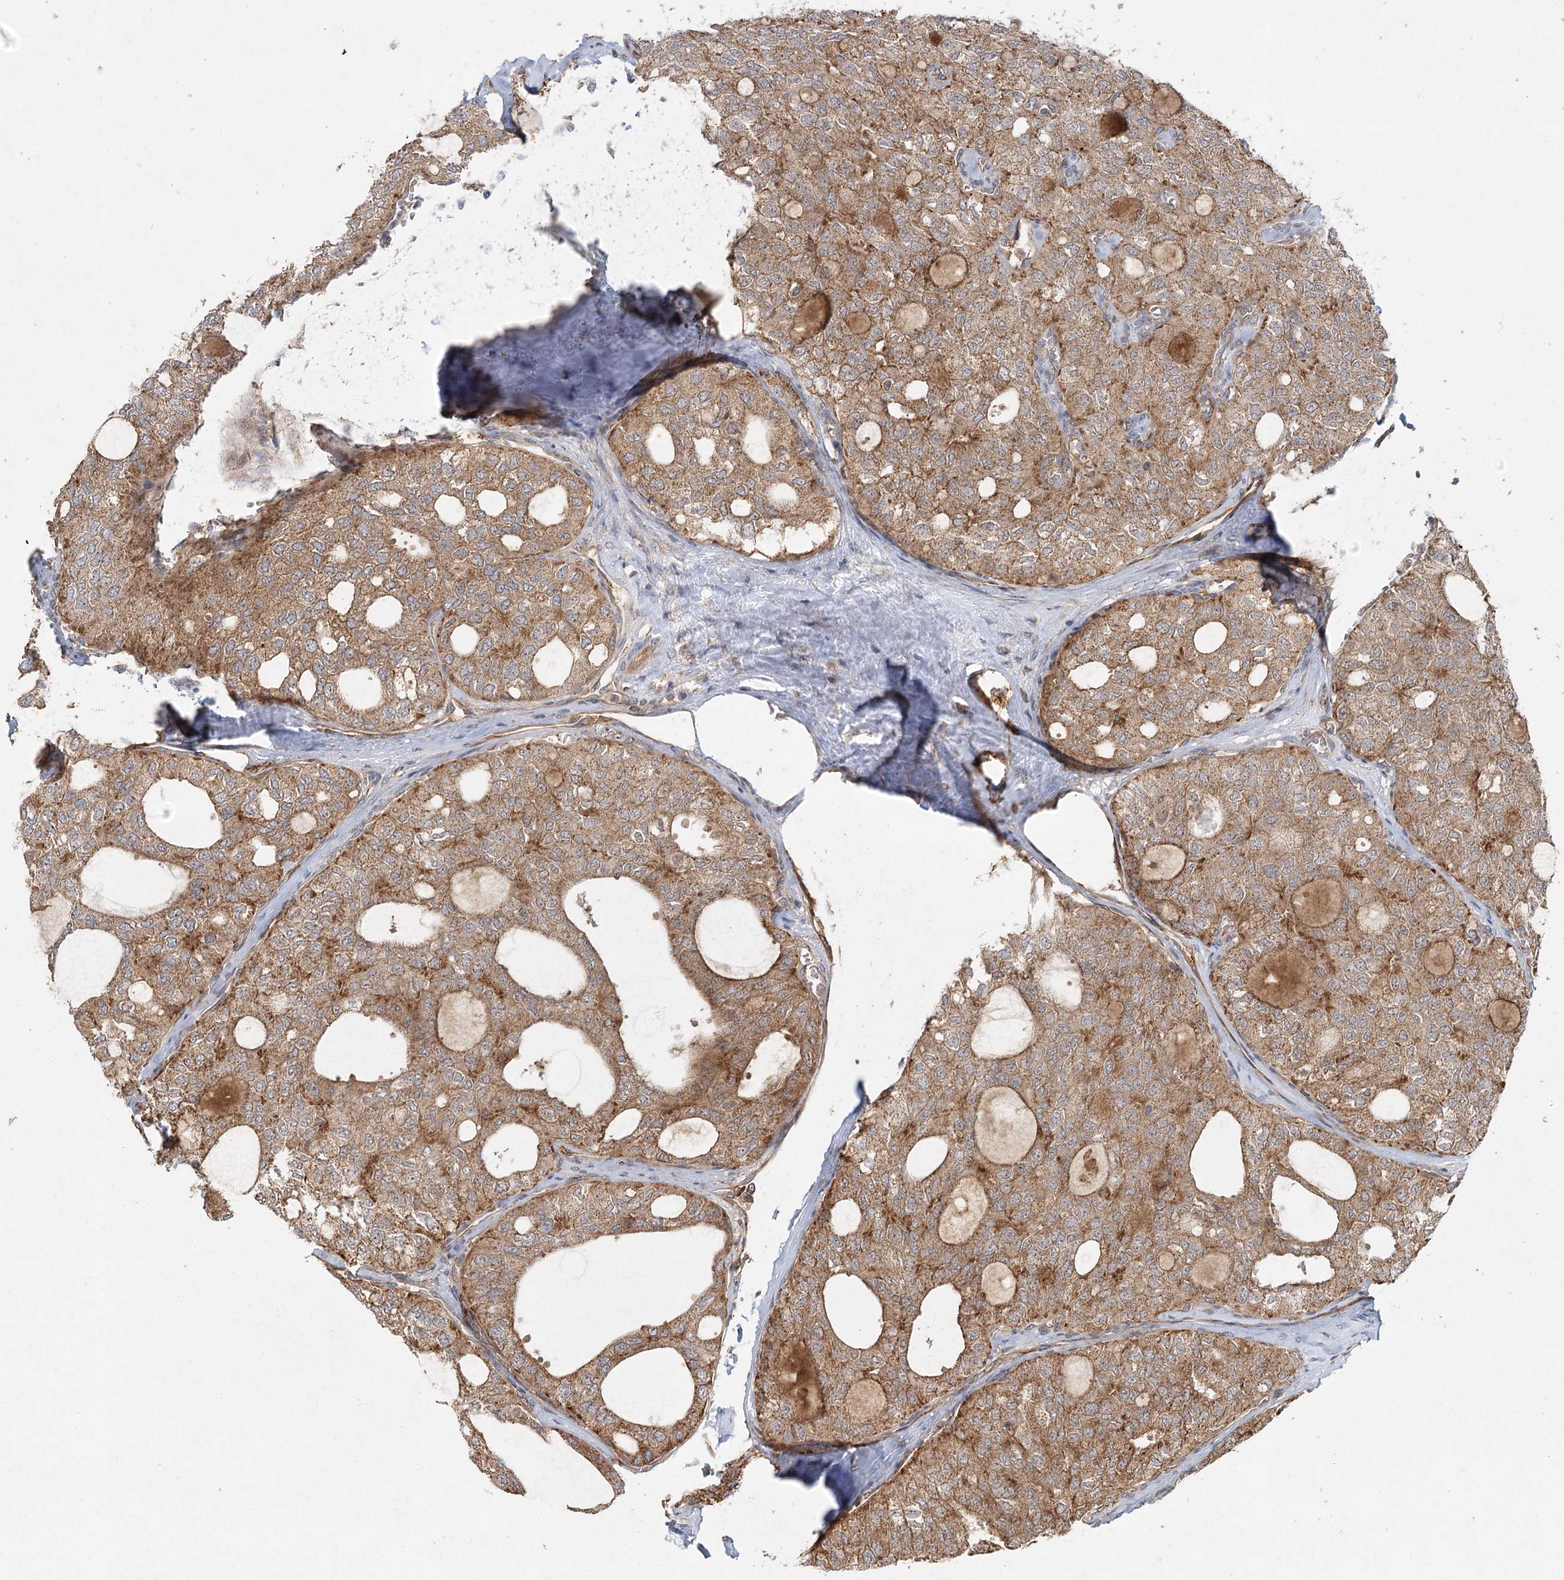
{"staining": {"intensity": "moderate", "quantity": ">75%", "location": "cytoplasmic/membranous"}, "tissue": "thyroid cancer", "cell_type": "Tumor cells", "image_type": "cancer", "snomed": [{"axis": "morphology", "description": "Follicular adenoma carcinoma, NOS"}, {"axis": "topography", "description": "Thyroid gland"}], "caption": "Thyroid follicular adenoma carcinoma stained with a brown dye displays moderate cytoplasmic/membranous positive positivity in approximately >75% of tumor cells.", "gene": "RAPGEF6", "patient": {"sex": "male", "age": 75}}